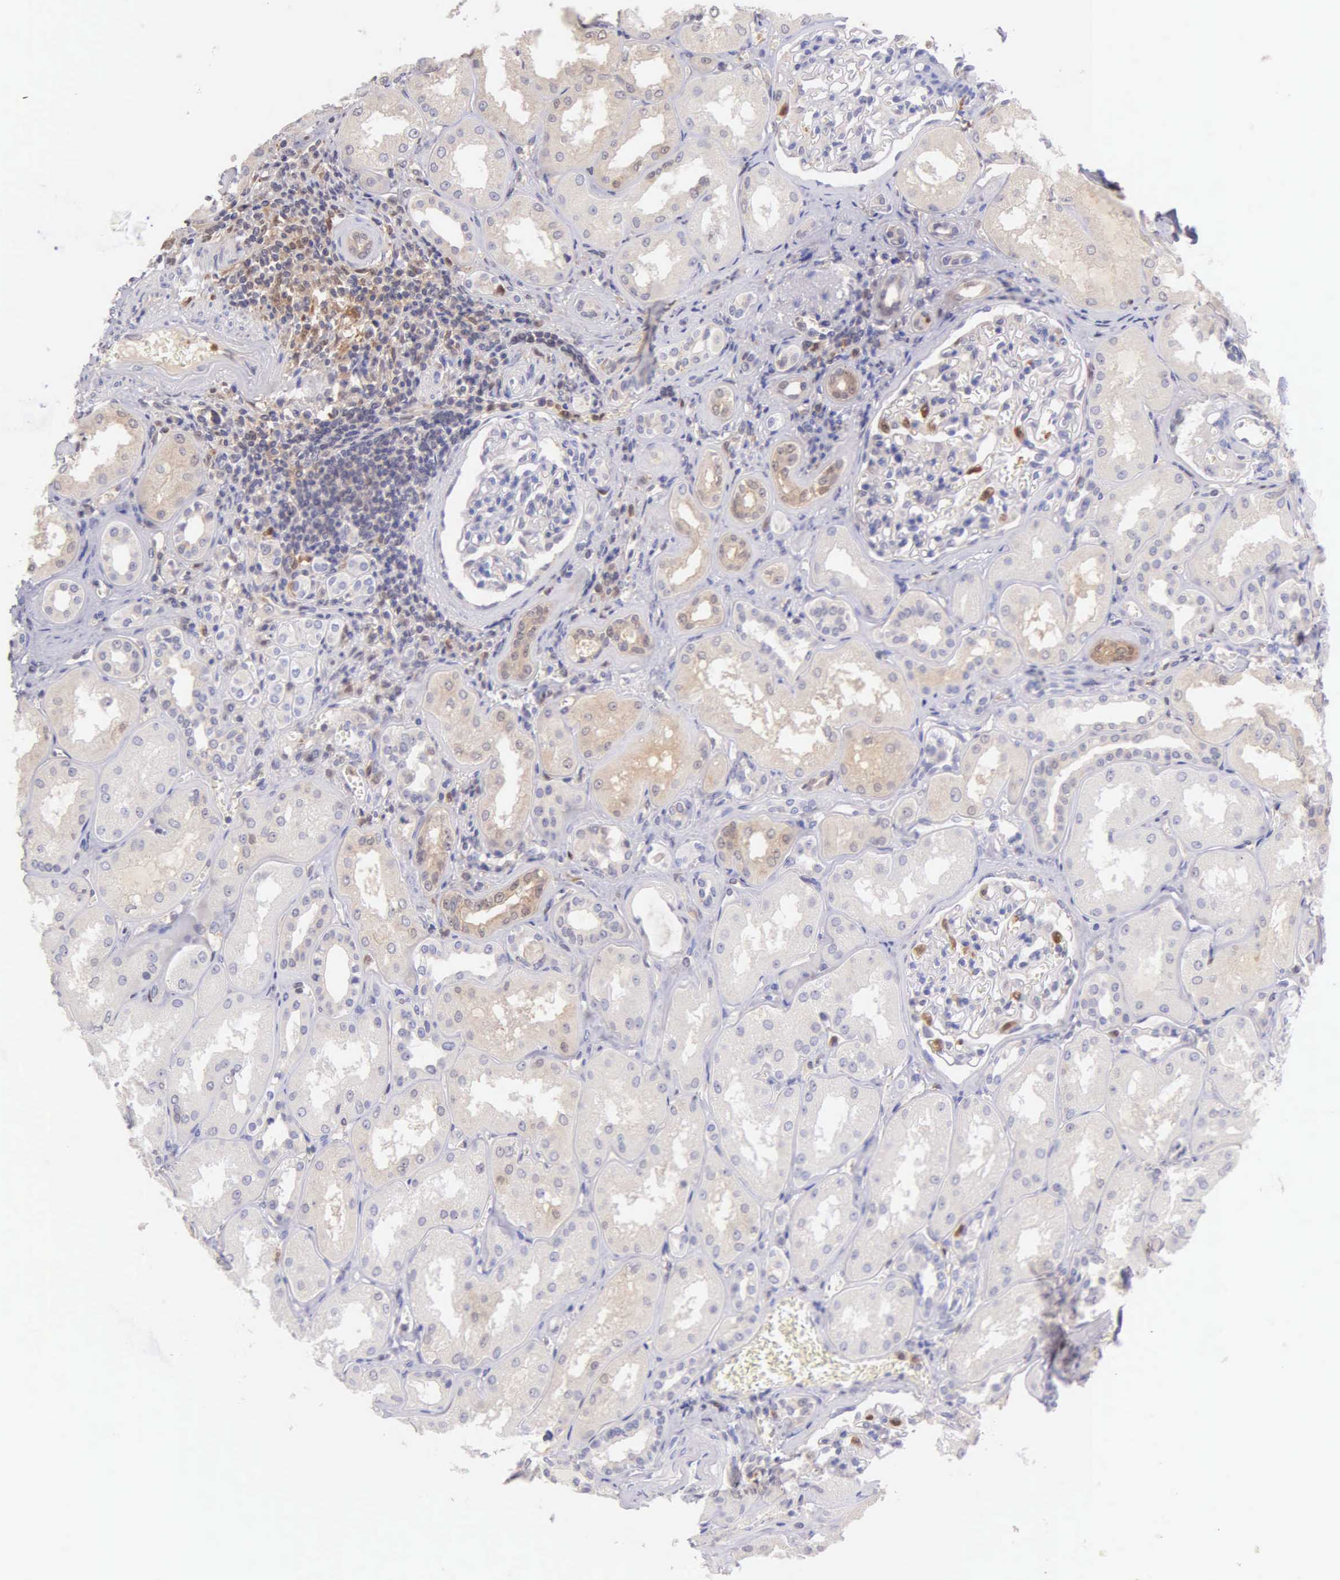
{"staining": {"intensity": "negative", "quantity": "none", "location": "none"}, "tissue": "kidney", "cell_type": "Cells in glomeruli", "image_type": "normal", "snomed": [{"axis": "morphology", "description": "Normal tissue, NOS"}, {"axis": "topography", "description": "Kidney"}], "caption": "A histopathology image of kidney stained for a protein demonstrates no brown staining in cells in glomeruli. Brightfield microscopy of immunohistochemistry stained with DAB (3,3'-diaminobenzidine) (brown) and hematoxylin (blue), captured at high magnification.", "gene": "BID", "patient": {"sex": "male", "age": 61}}